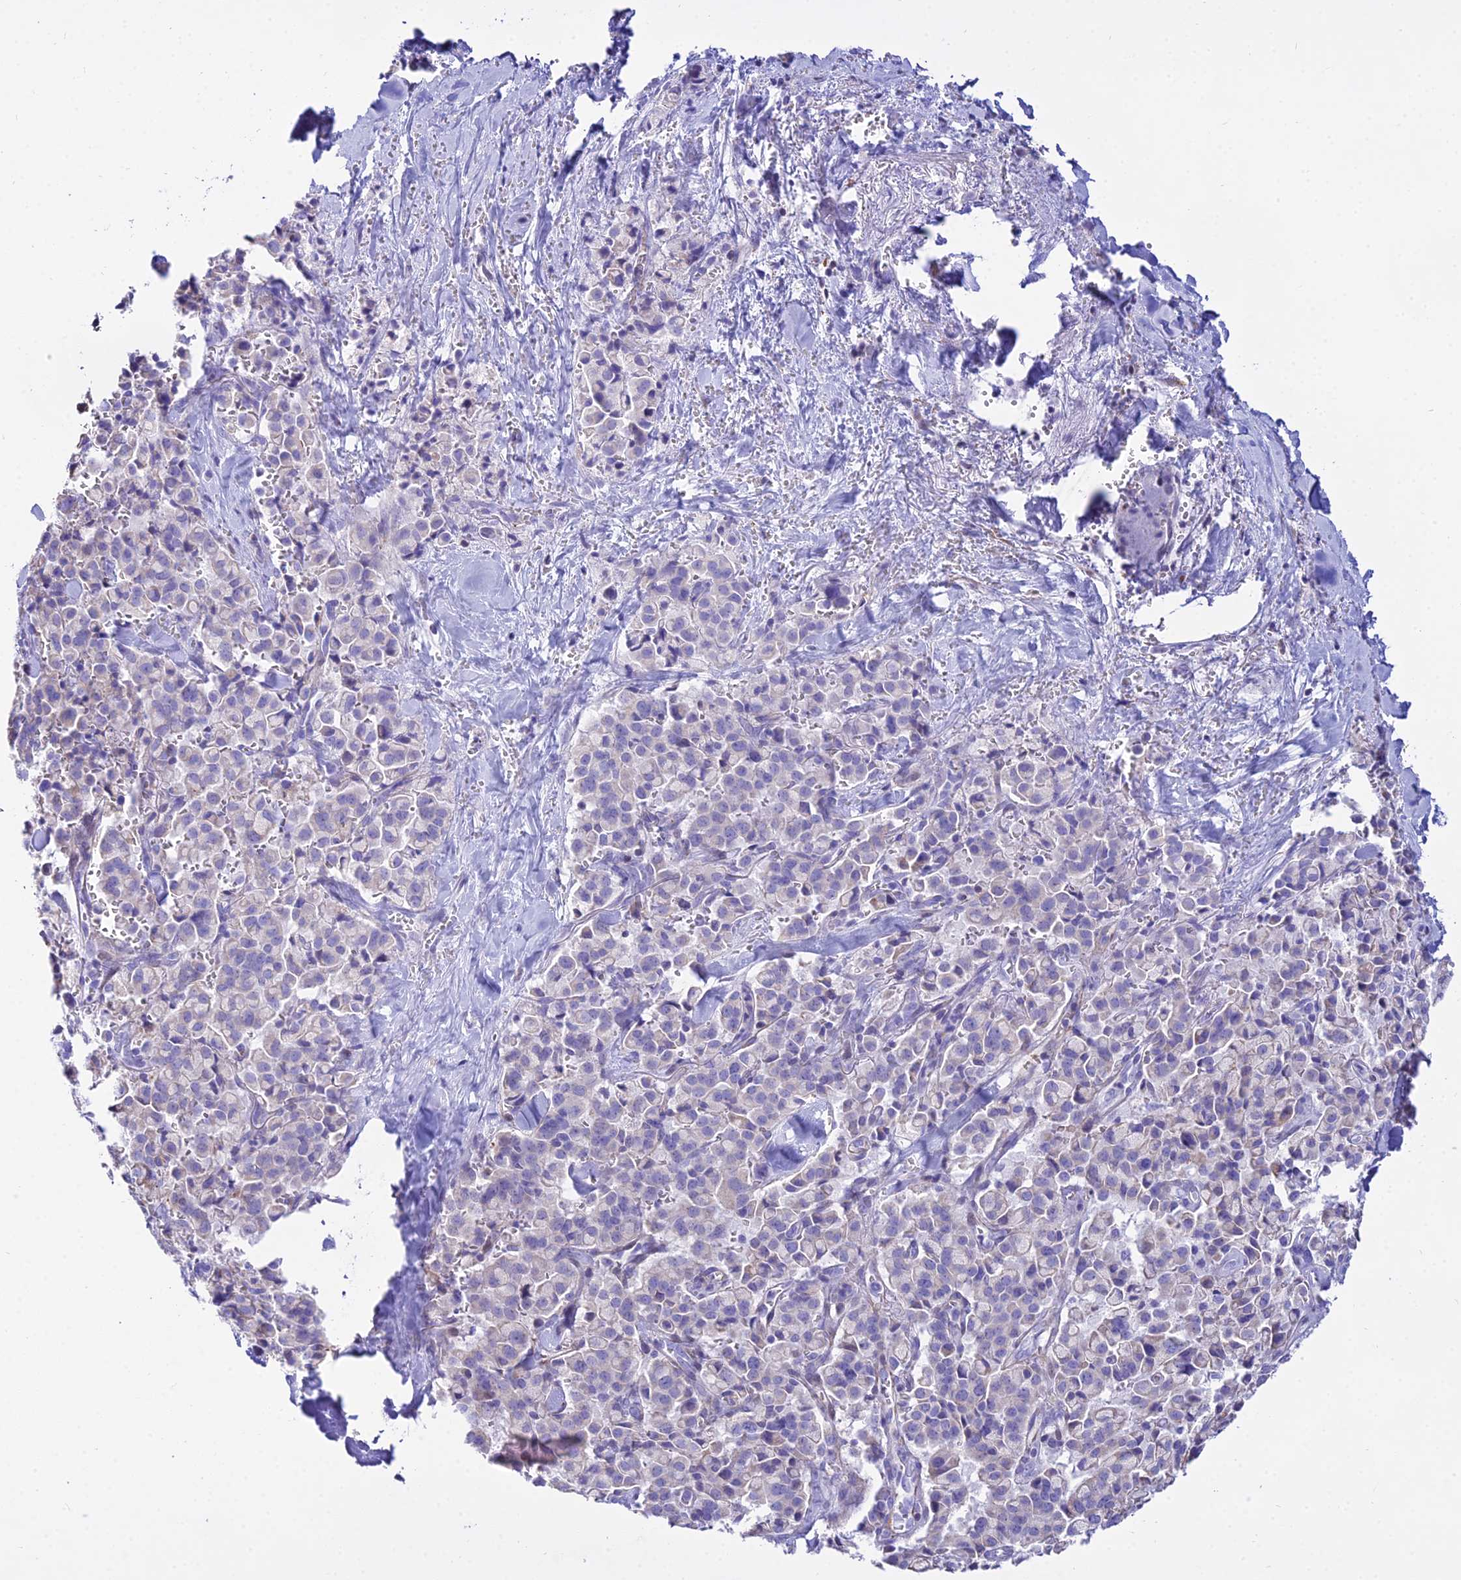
{"staining": {"intensity": "negative", "quantity": "none", "location": "none"}, "tissue": "pancreatic cancer", "cell_type": "Tumor cells", "image_type": "cancer", "snomed": [{"axis": "morphology", "description": "Adenocarcinoma, NOS"}, {"axis": "topography", "description": "Pancreas"}], "caption": "Tumor cells show no significant protein expression in pancreatic cancer.", "gene": "DLX1", "patient": {"sex": "male", "age": 65}}